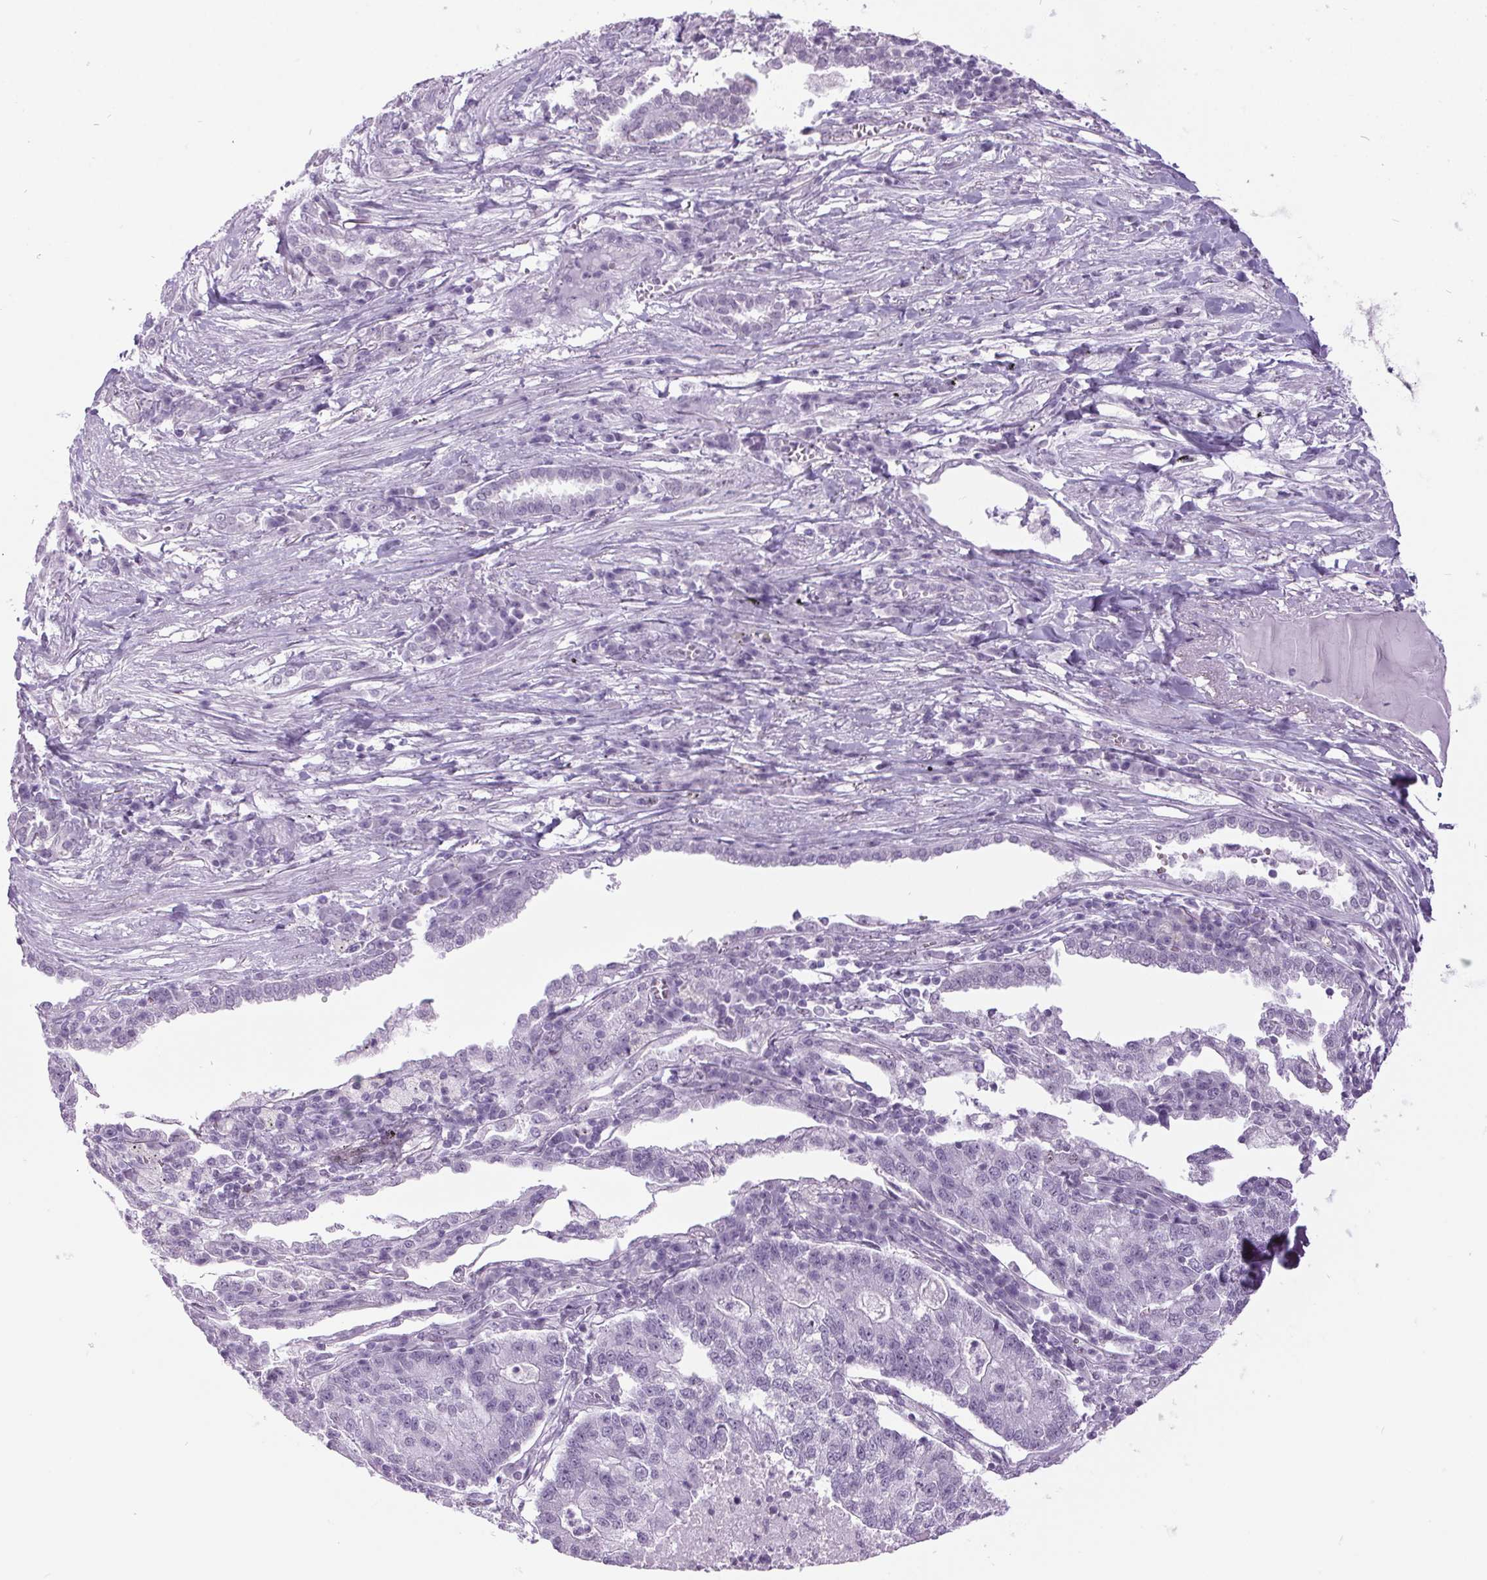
{"staining": {"intensity": "negative", "quantity": "none", "location": "none"}, "tissue": "lung cancer", "cell_type": "Tumor cells", "image_type": "cancer", "snomed": [{"axis": "morphology", "description": "Adenocarcinoma, NOS"}, {"axis": "topography", "description": "Lung"}], "caption": "Immunohistochemical staining of human lung cancer shows no significant expression in tumor cells.", "gene": "ODAD2", "patient": {"sex": "male", "age": 57}}